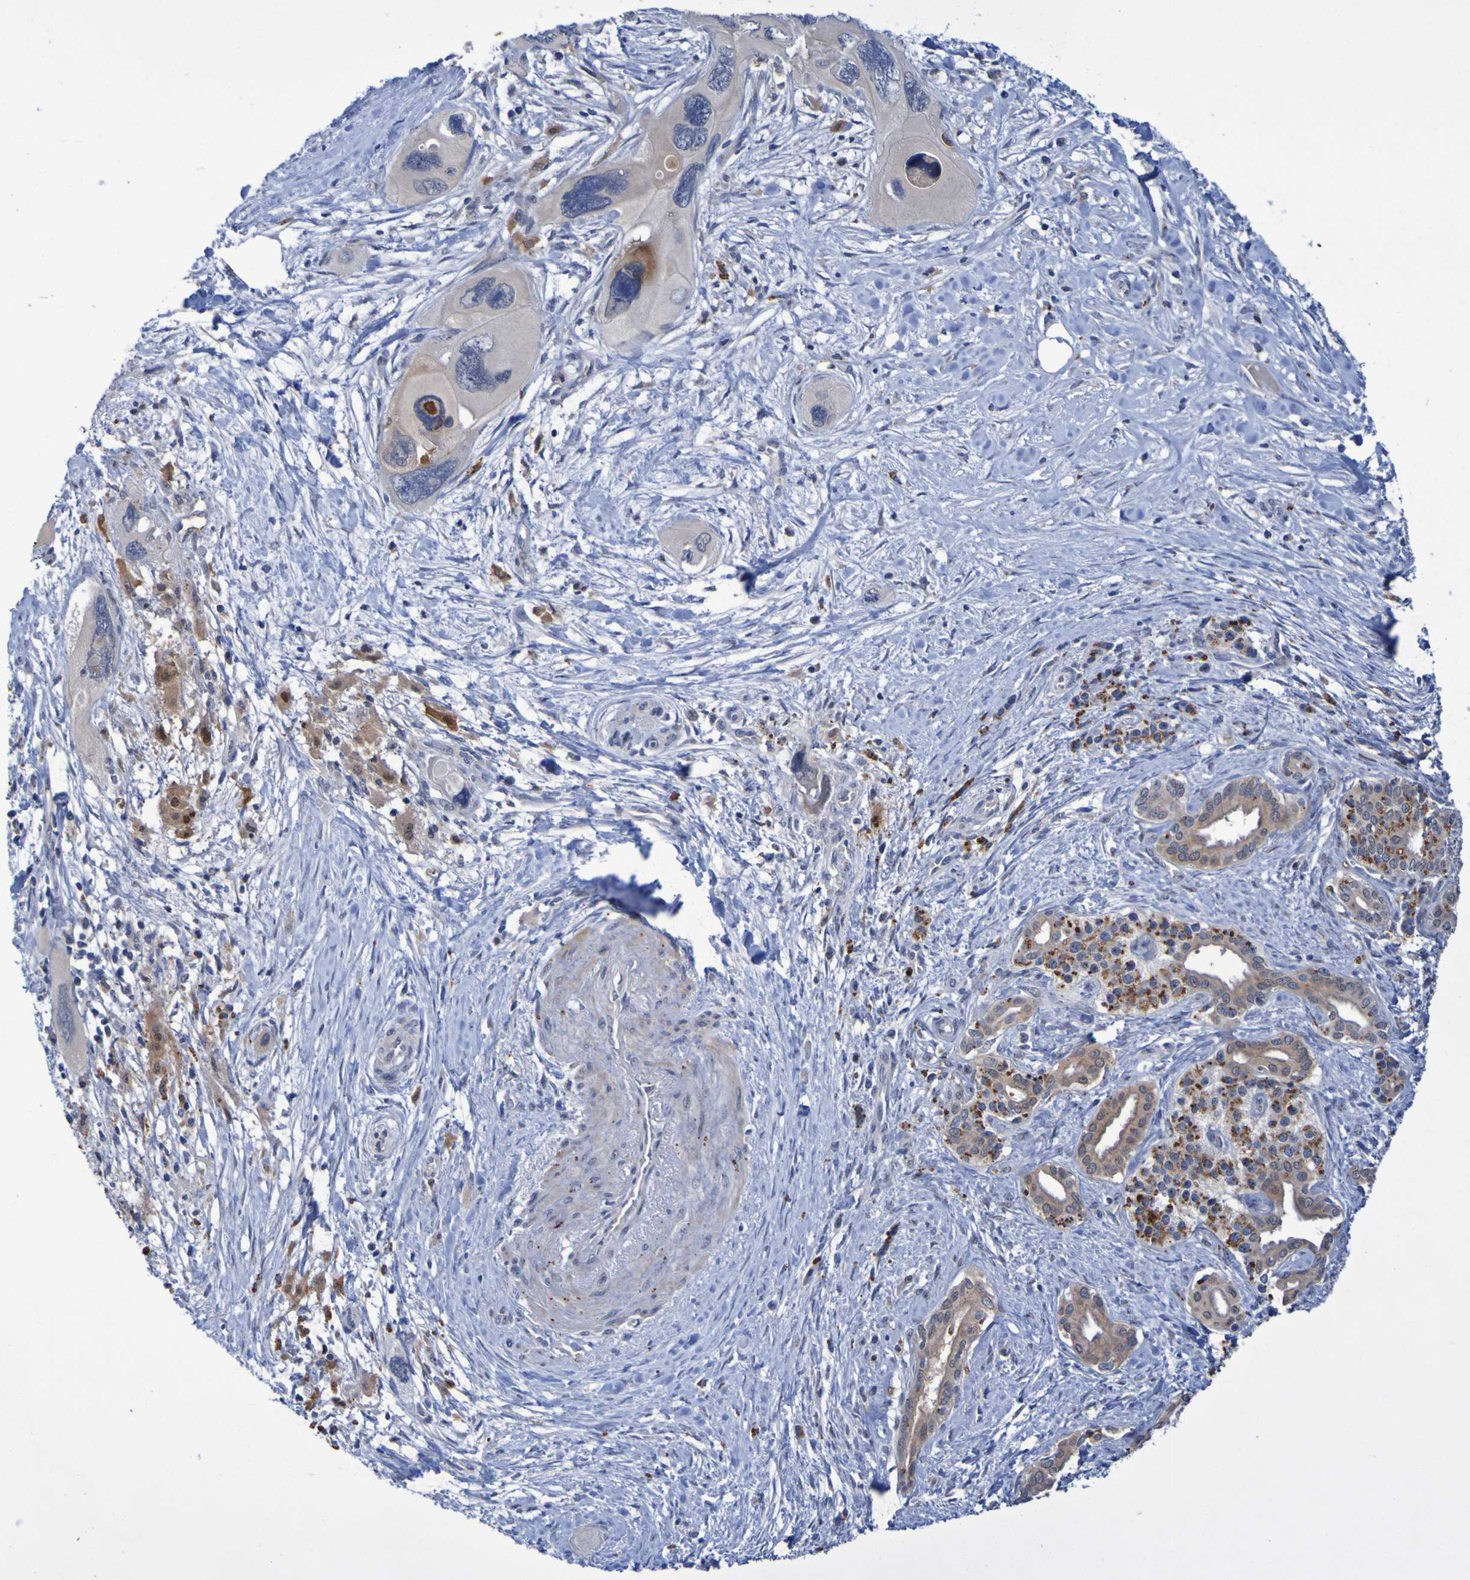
{"staining": {"intensity": "weak", "quantity": "<25%", "location": "cytoplasmic/membranous"}, "tissue": "pancreatic cancer", "cell_type": "Tumor cells", "image_type": "cancer", "snomed": [{"axis": "morphology", "description": "Adenocarcinoma, NOS"}, {"axis": "topography", "description": "Pancreas"}], "caption": "DAB immunohistochemical staining of adenocarcinoma (pancreatic) exhibits no significant staining in tumor cells. (Immunohistochemistry, brightfield microscopy, high magnification).", "gene": "FBP2", "patient": {"sex": "male", "age": 73}}